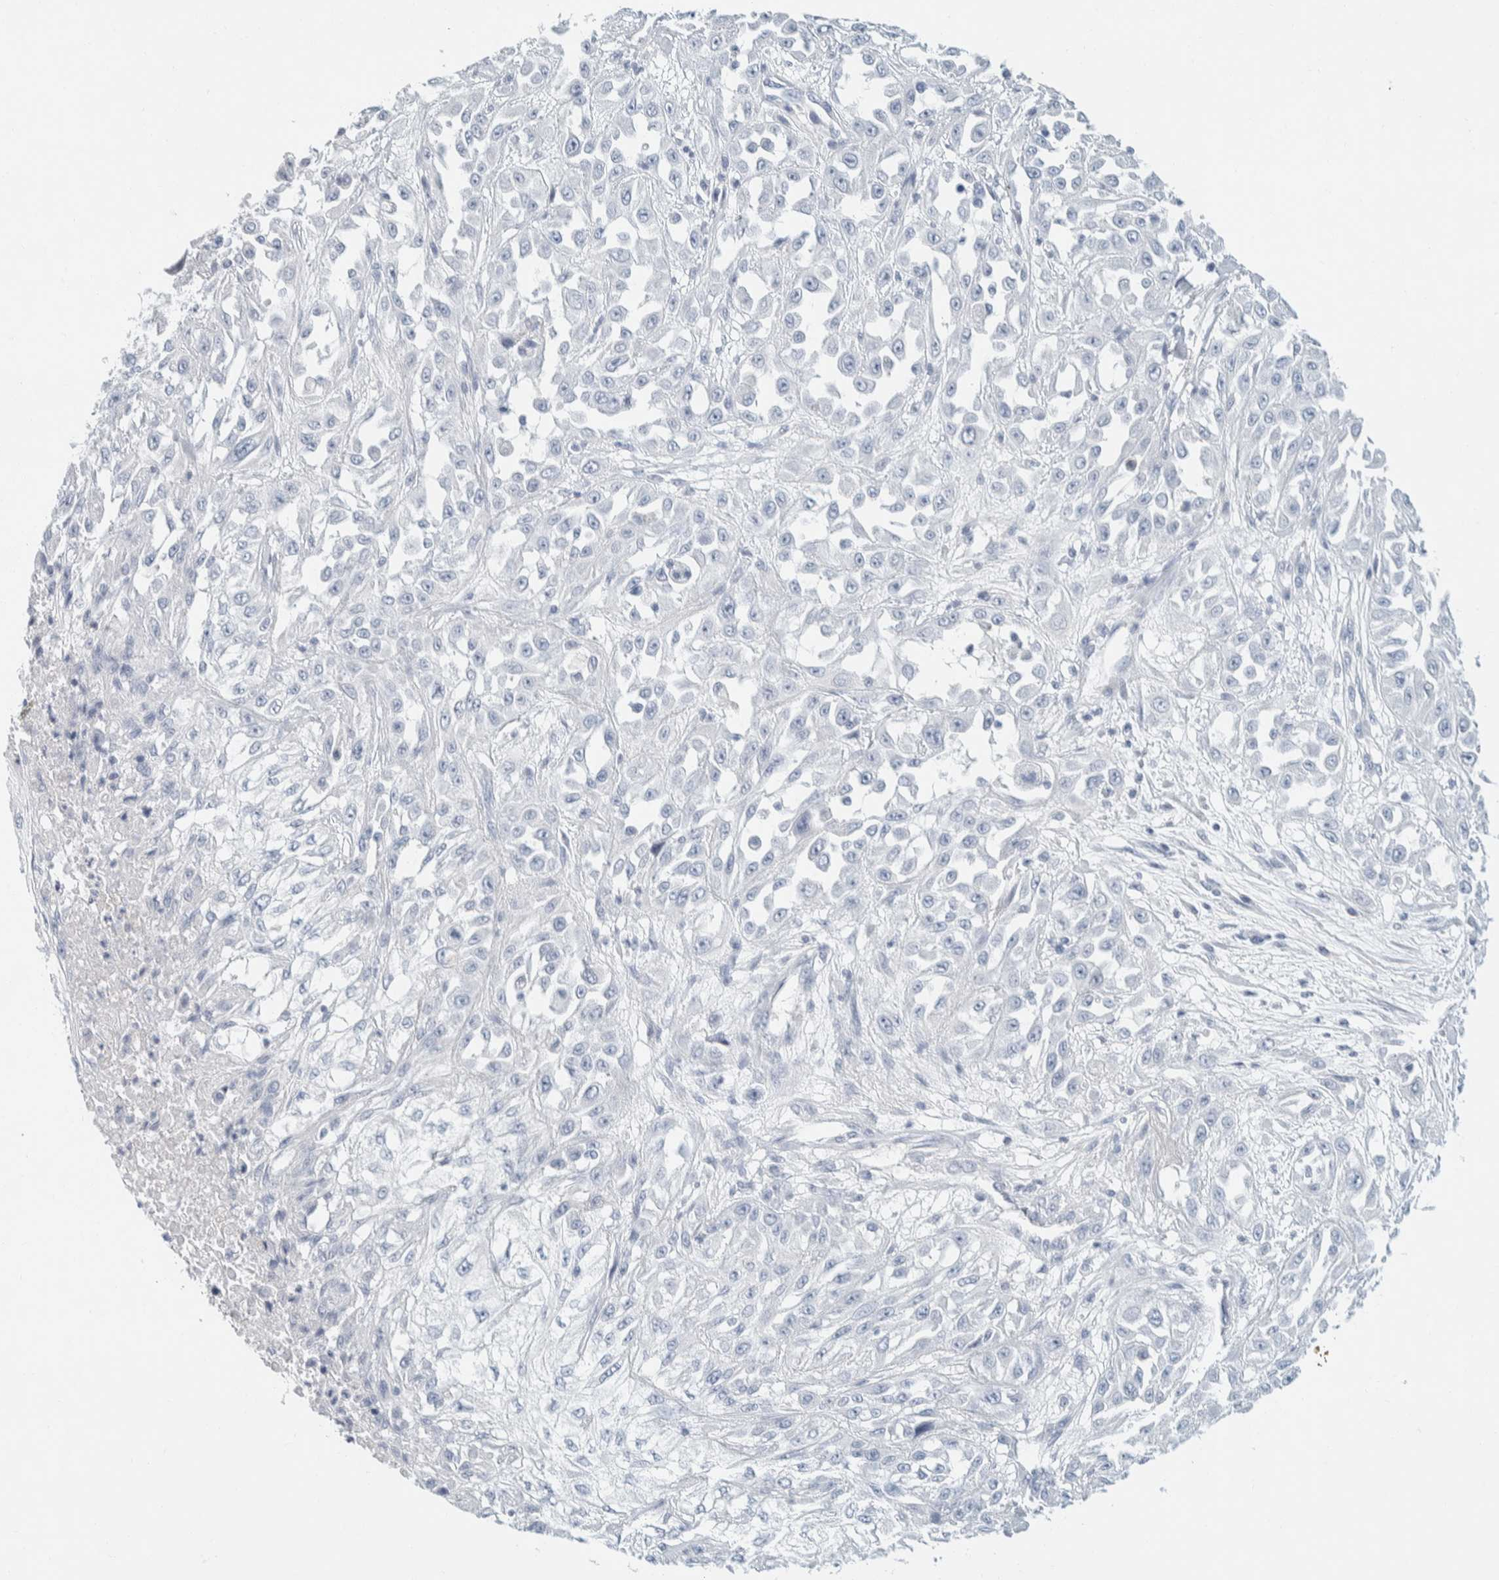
{"staining": {"intensity": "negative", "quantity": "none", "location": "none"}, "tissue": "skin cancer", "cell_type": "Tumor cells", "image_type": "cancer", "snomed": [{"axis": "morphology", "description": "Squamous cell carcinoma, NOS"}, {"axis": "morphology", "description": "Squamous cell carcinoma, metastatic, NOS"}, {"axis": "topography", "description": "Skin"}, {"axis": "topography", "description": "Lymph node"}], "caption": "A histopathology image of skin cancer (squamous cell carcinoma) stained for a protein shows no brown staining in tumor cells.", "gene": "ALOX12B", "patient": {"sex": "male", "age": 75}}